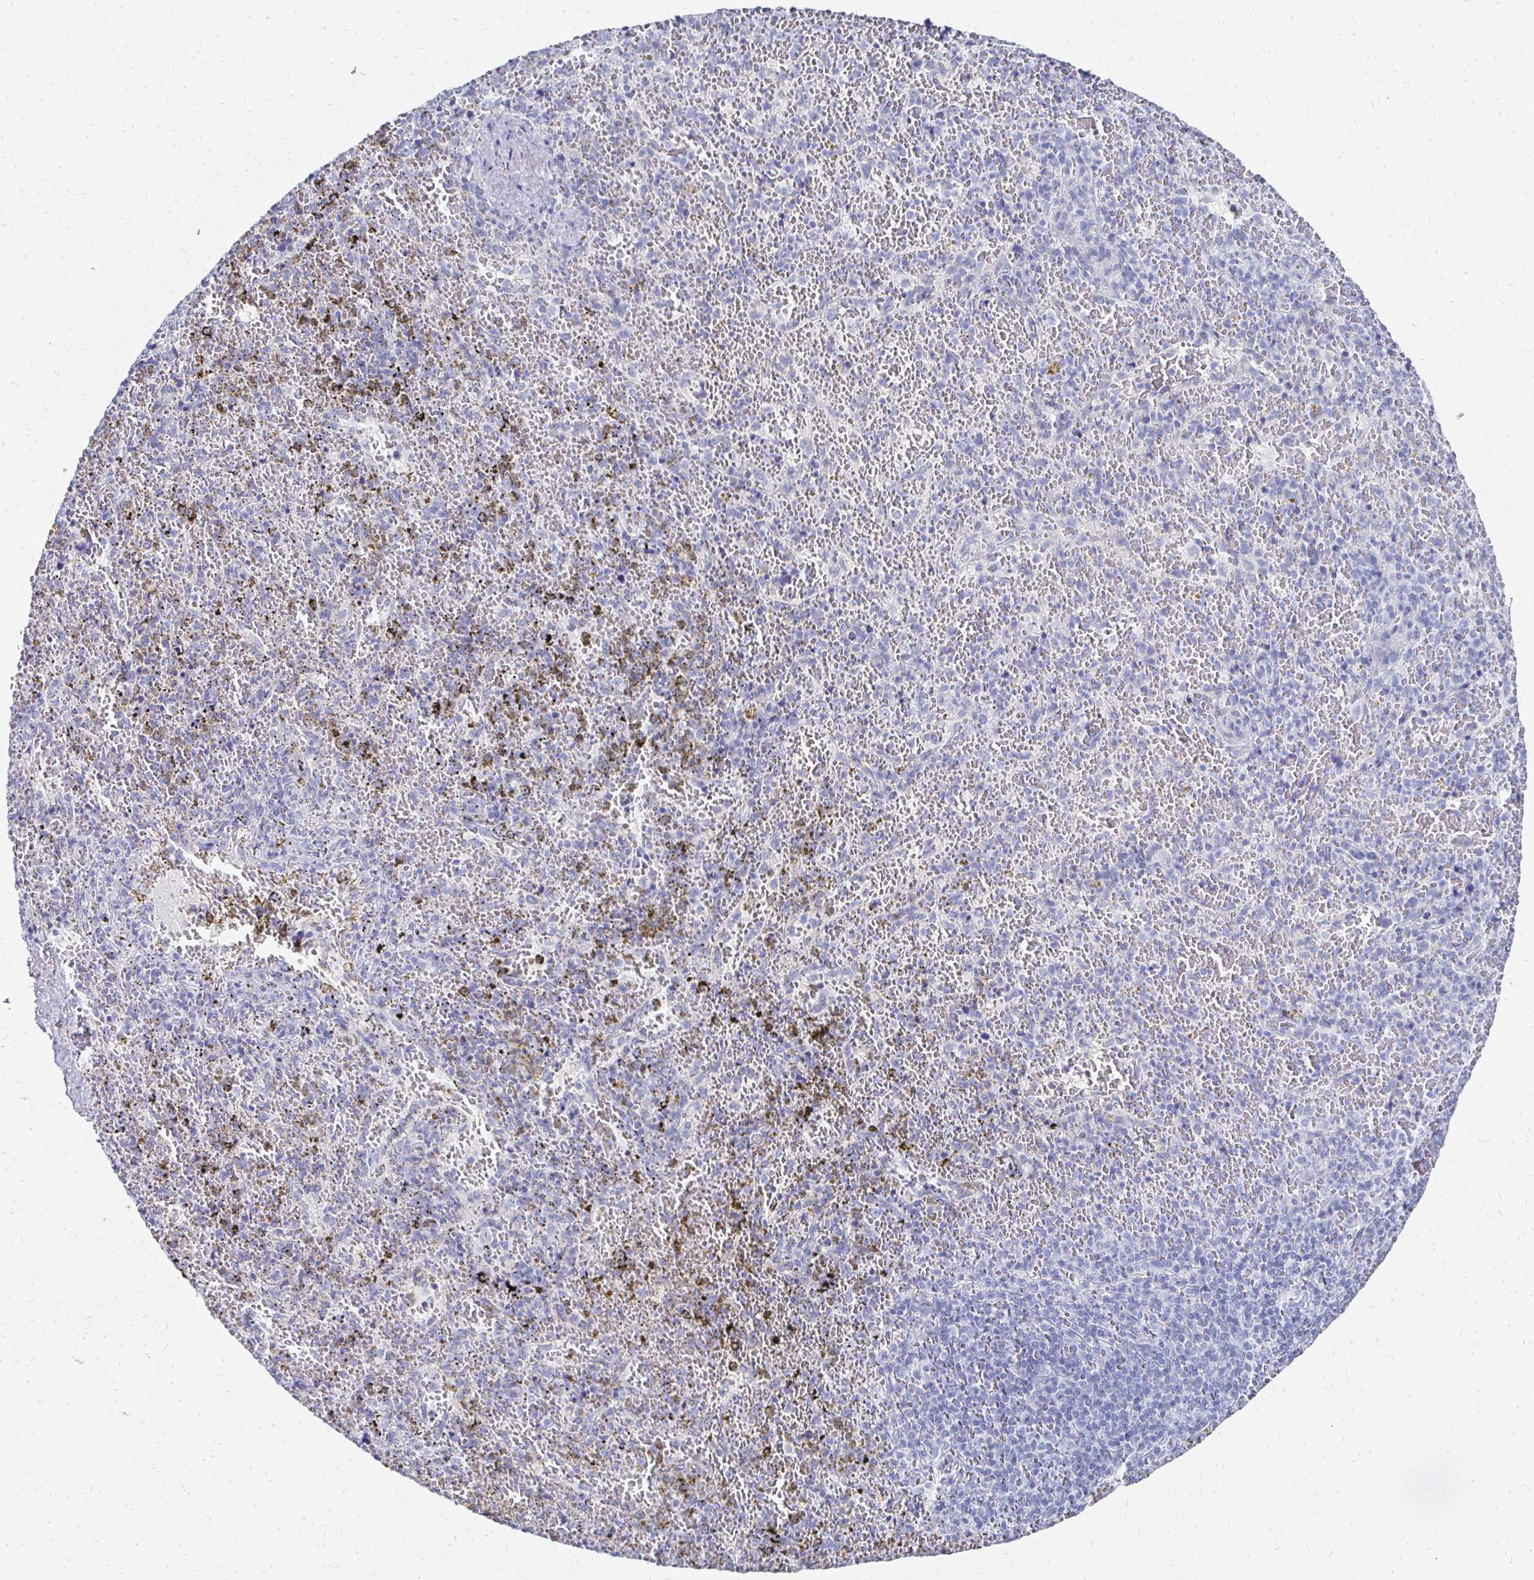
{"staining": {"intensity": "negative", "quantity": "none", "location": "none"}, "tissue": "spleen", "cell_type": "Cells in red pulp", "image_type": "normal", "snomed": [{"axis": "morphology", "description": "Normal tissue, NOS"}, {"axis": "topography", "description": "Spleen"}], "caption": "The photomicrograph exhibits no staining of cells in red pulp in normal spleen.", "gene": "SYCP3", "patient": {"sex": "female", "age": 50}}